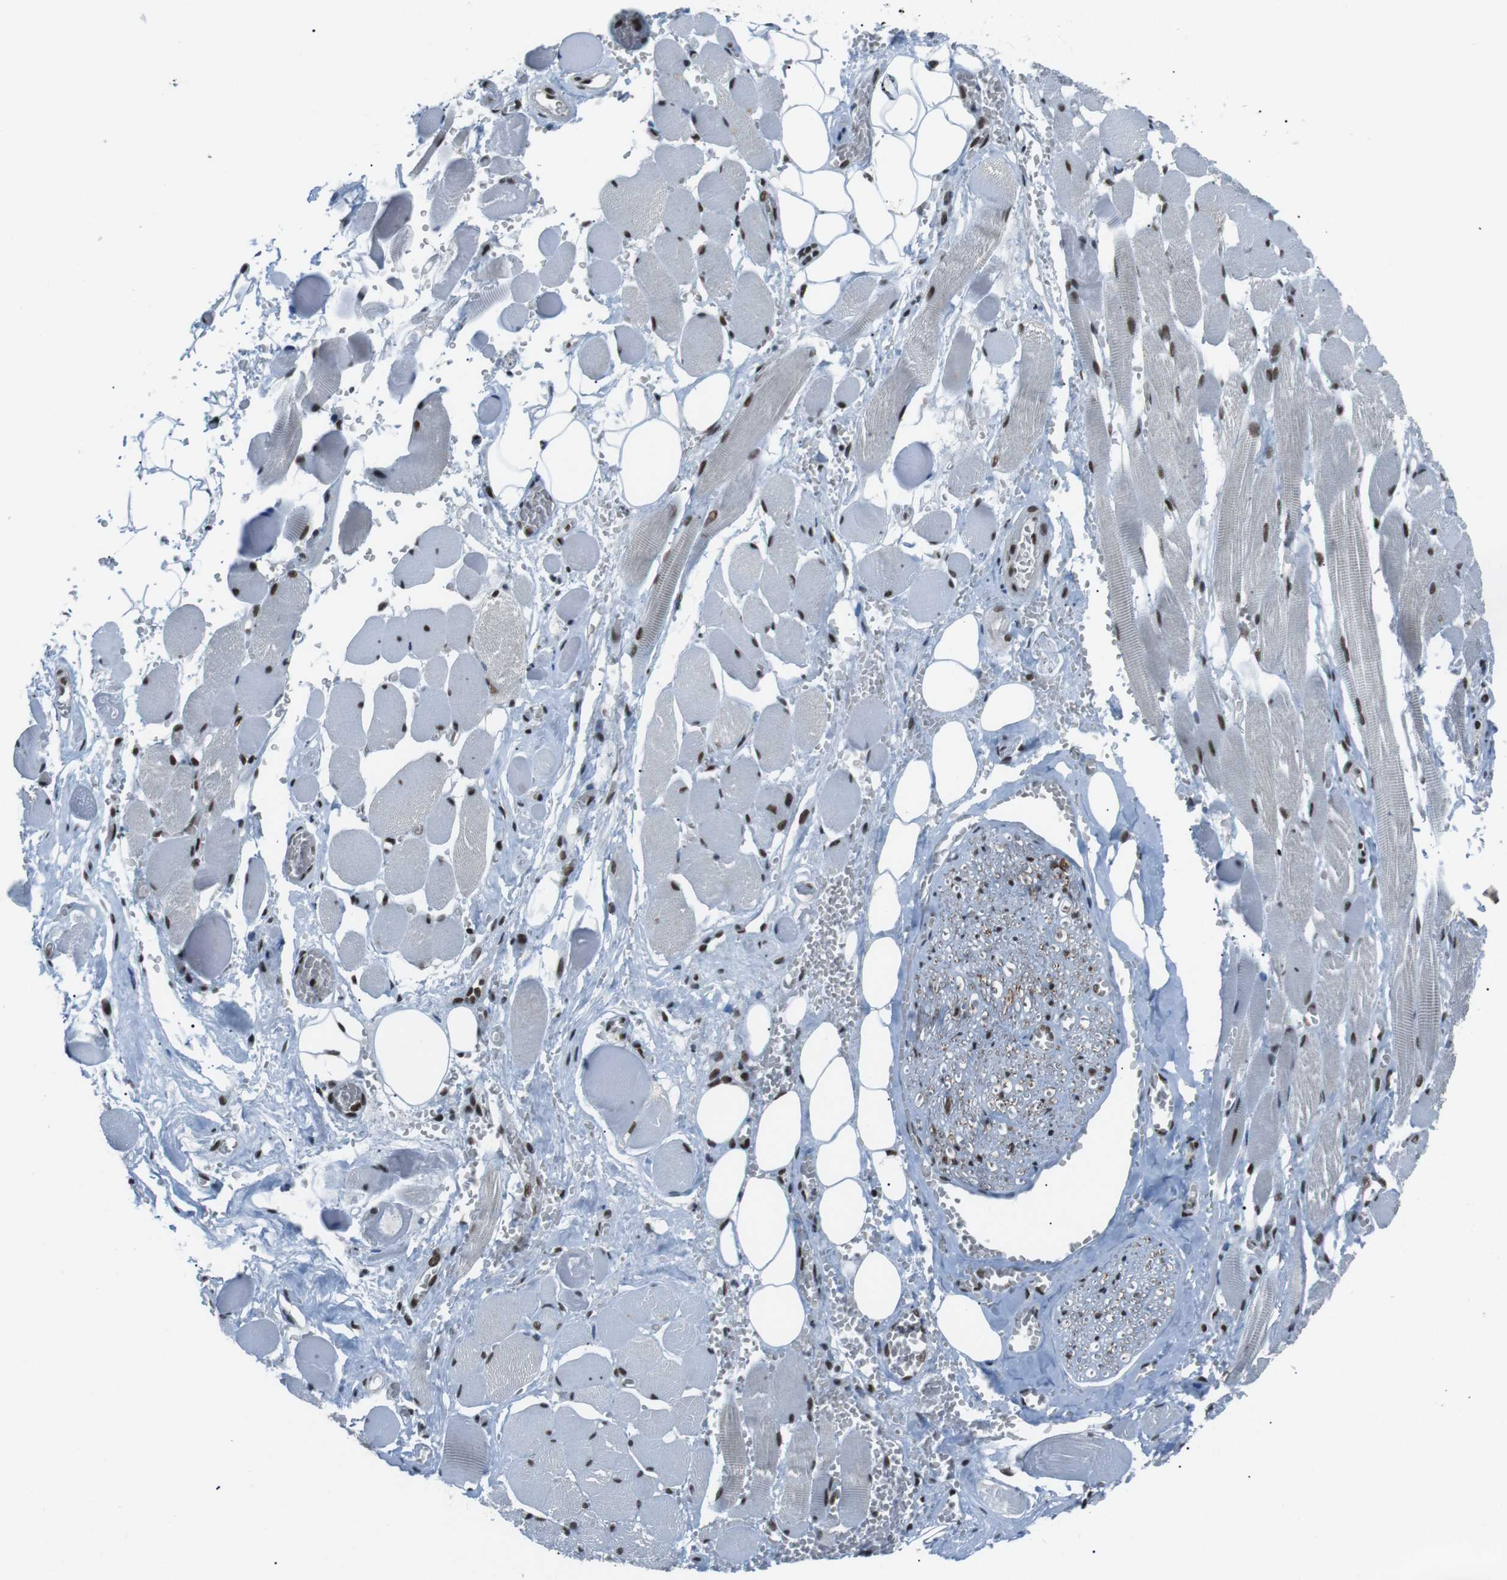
{"staining": {"intensity": "weak", "quantity": "25%-75%", "location": "nuclear"}, "tissue": "adipose tissue", "cell_type": "Adipocytes", "image_type": "normal", "snomed": [{"axis": "morphology", "description": "Squamous cell carcinoma, NOS"}, {"axis": "topography", "description": "Oral tissue"}, {"axis": "topography", "description": "Head-Neck"}], "caption": "The micrograph demonstrates a brown stain indicating the presence of a protein in the nuclear of adipocytes in adipose tissue.", "gene": "TAF1", "patient": {"sex": "female", "age": 50}}